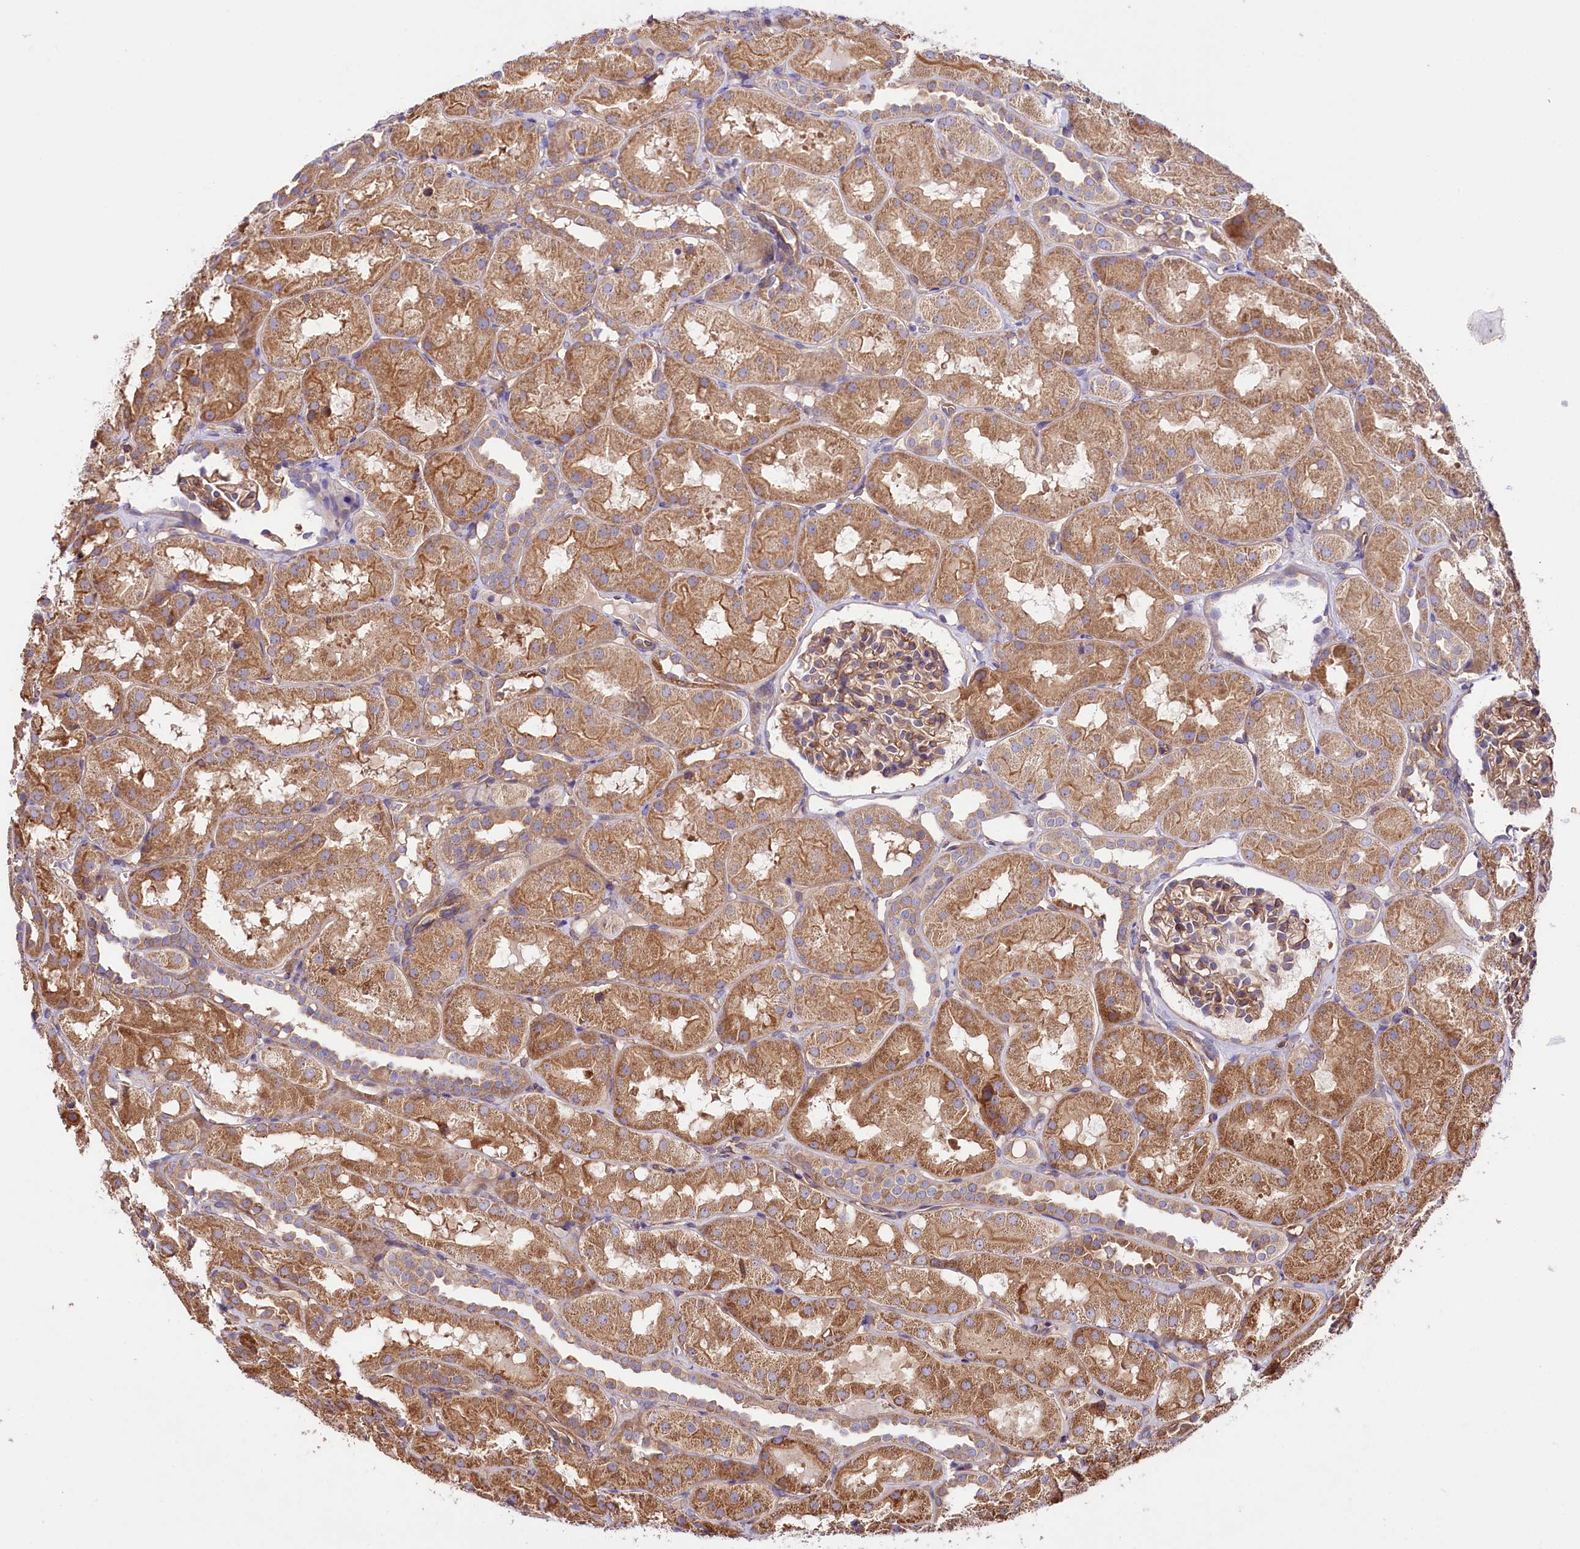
{"staining": {"intensity": "moderate", "quantity": "25%-75%", "location": "cytoplasmic/membranous"}, "tissue": "kidney", "cell_type": "Cells in glomeruli", "image_type": "normal", "snomed": [{"axis": "morphology", "description": "Normal tissue, NOS"}, {"axis": "topography", "description": "Kidney"}, {"axis": "topography", "description": "Urinary bladder"}], "caption": "DAB immunohistochemical staining of benign human kidney displays moderate cytoplasmic/membranous protein staining in about 25%-75% of cells in glomeruli. (IHC, brightfield microscopy, high magnification).", "gene": "CEP295", "patient": {"sex": "male", "age": 16}}